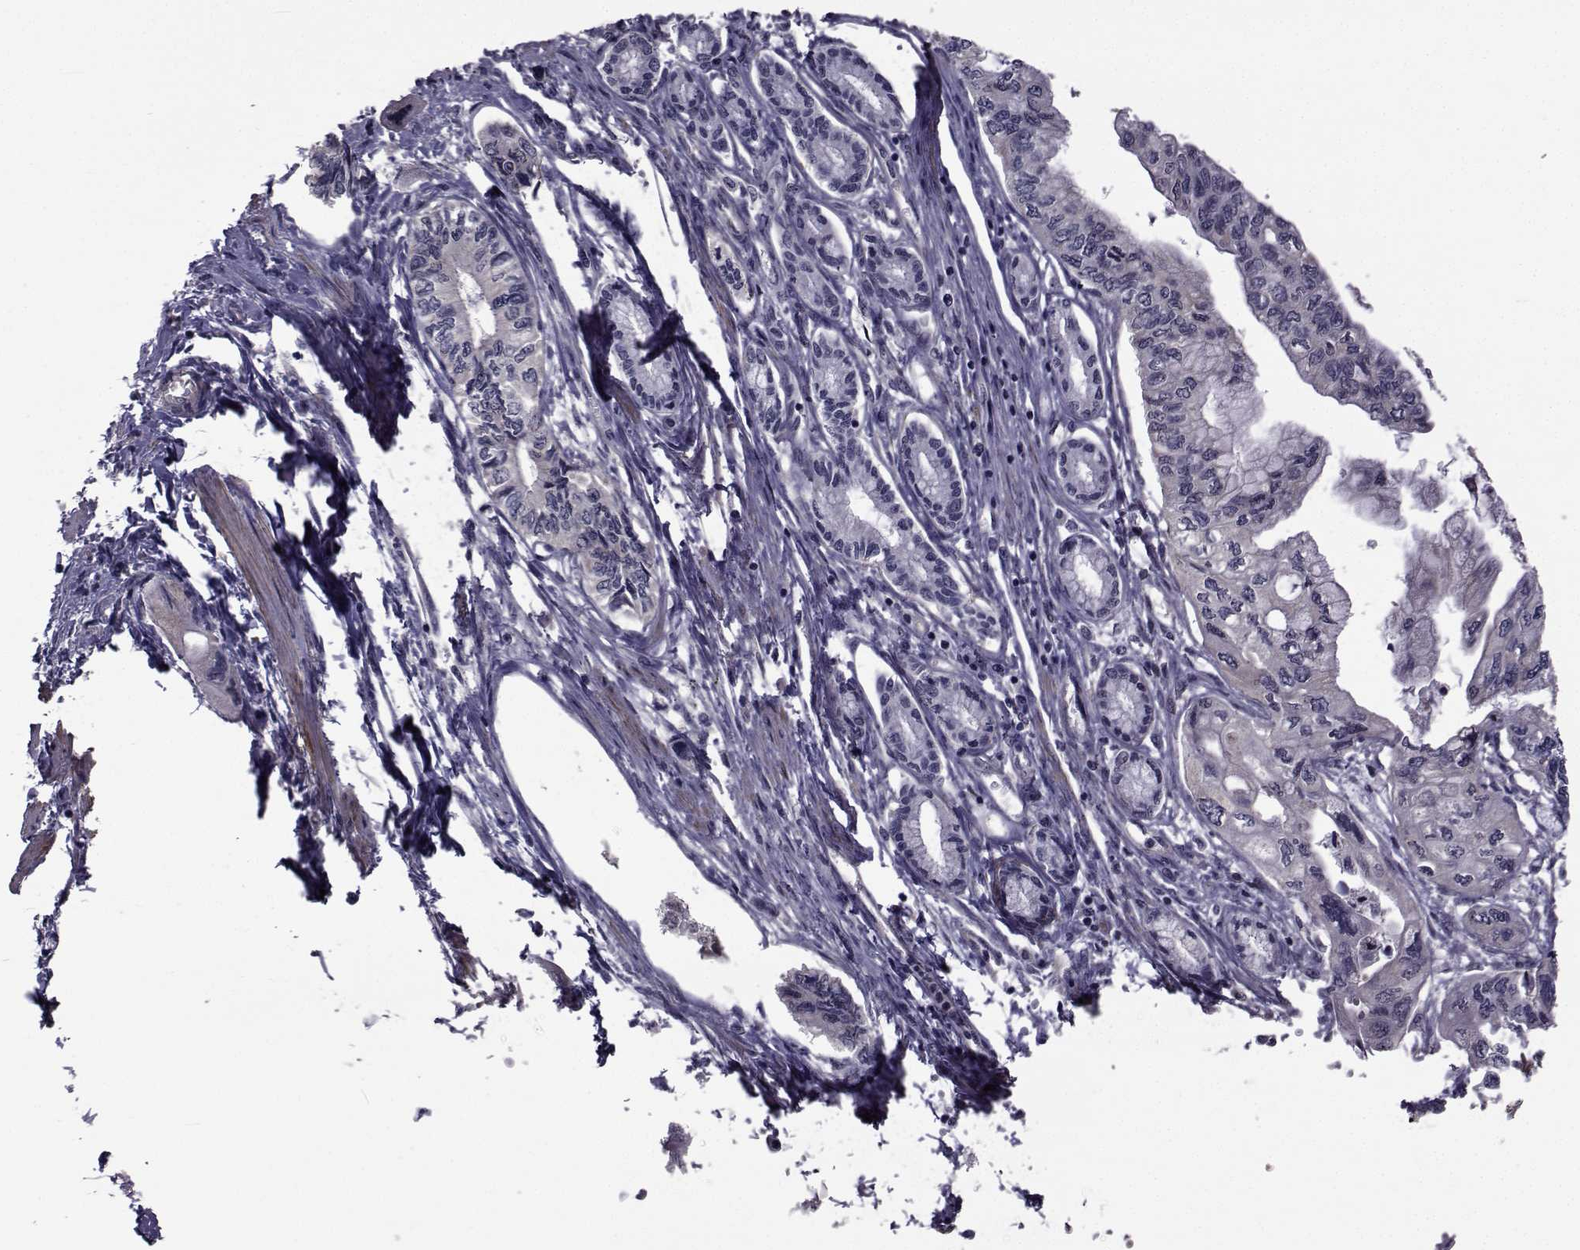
{"staining": {"intensity": "negative", "quantity": "none", "location": "none"}, "tissue": "pancreatic cancer", "cell_type": "Tumor cells", "image_type": "cancer", "snomed": [{"axis": "morphology", "description": "Adenocarcinoma, NOS"}, {"axis": "topography", "description": "Pancreas"}], "caption": "The histopathology image shows no staining of tumor cells in pancreatic cancer.", "gene": "CFAP74", "patient": {"sex": "female", "age": 76}}